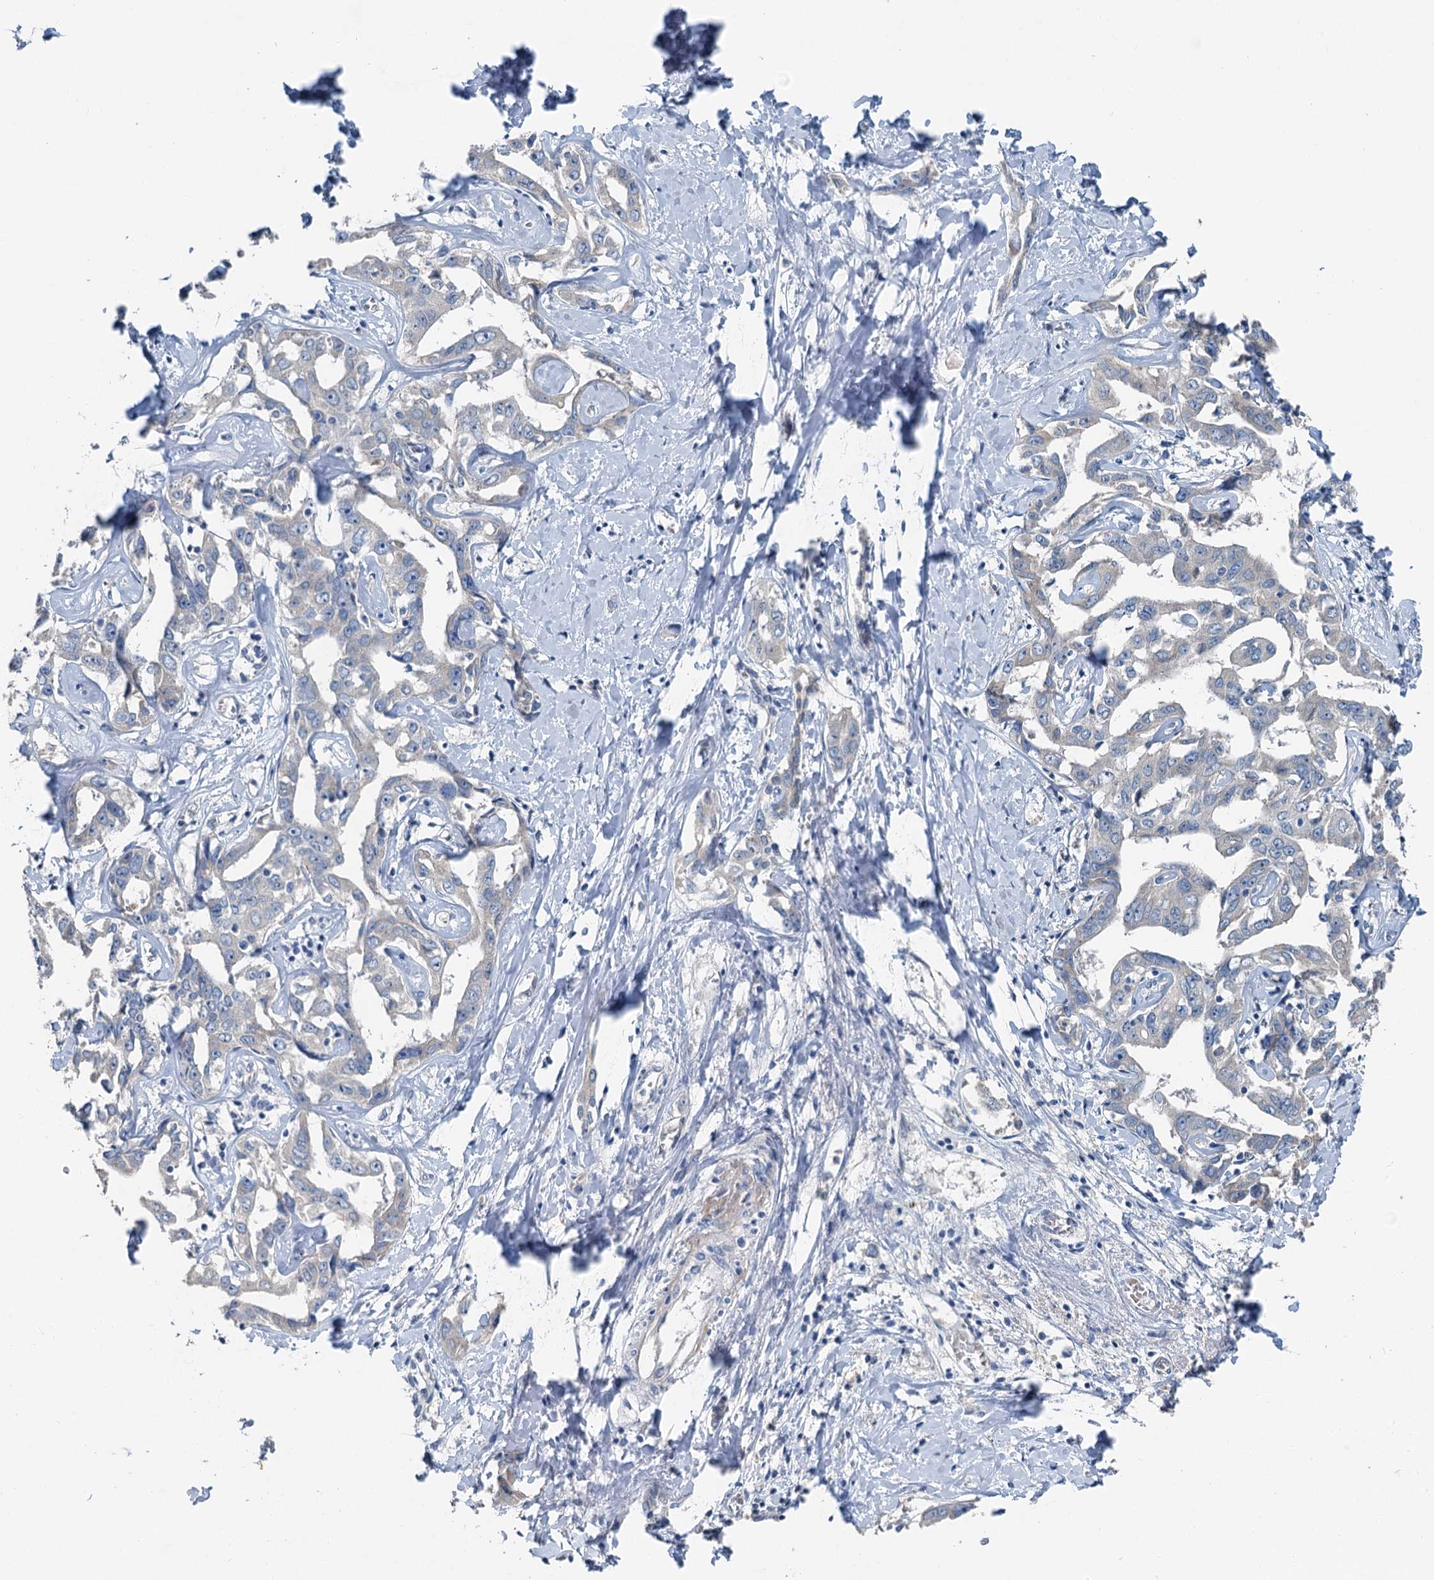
{"staining": {"intensity": "negative", "quantity": "none", "location": "none"}, "tissue": "liver cancer", "cell_type": "Tumor cells", "image_type": "cancer", "snomed": [{"axis": "morphology", "description": "Cholangiocarcinoma"}, {"axis": "topography", "description": "Liver"}], "caption": "IHC photomicrograph of neoplastic tissue: human cholangiocarcinoma (liver) stained with DAB (3,3'-diaminobenzidine) shows no significant protein staining in tumor cells.", "gene": "C6orf120", "patient": {"sex": "male", "age": 59}}